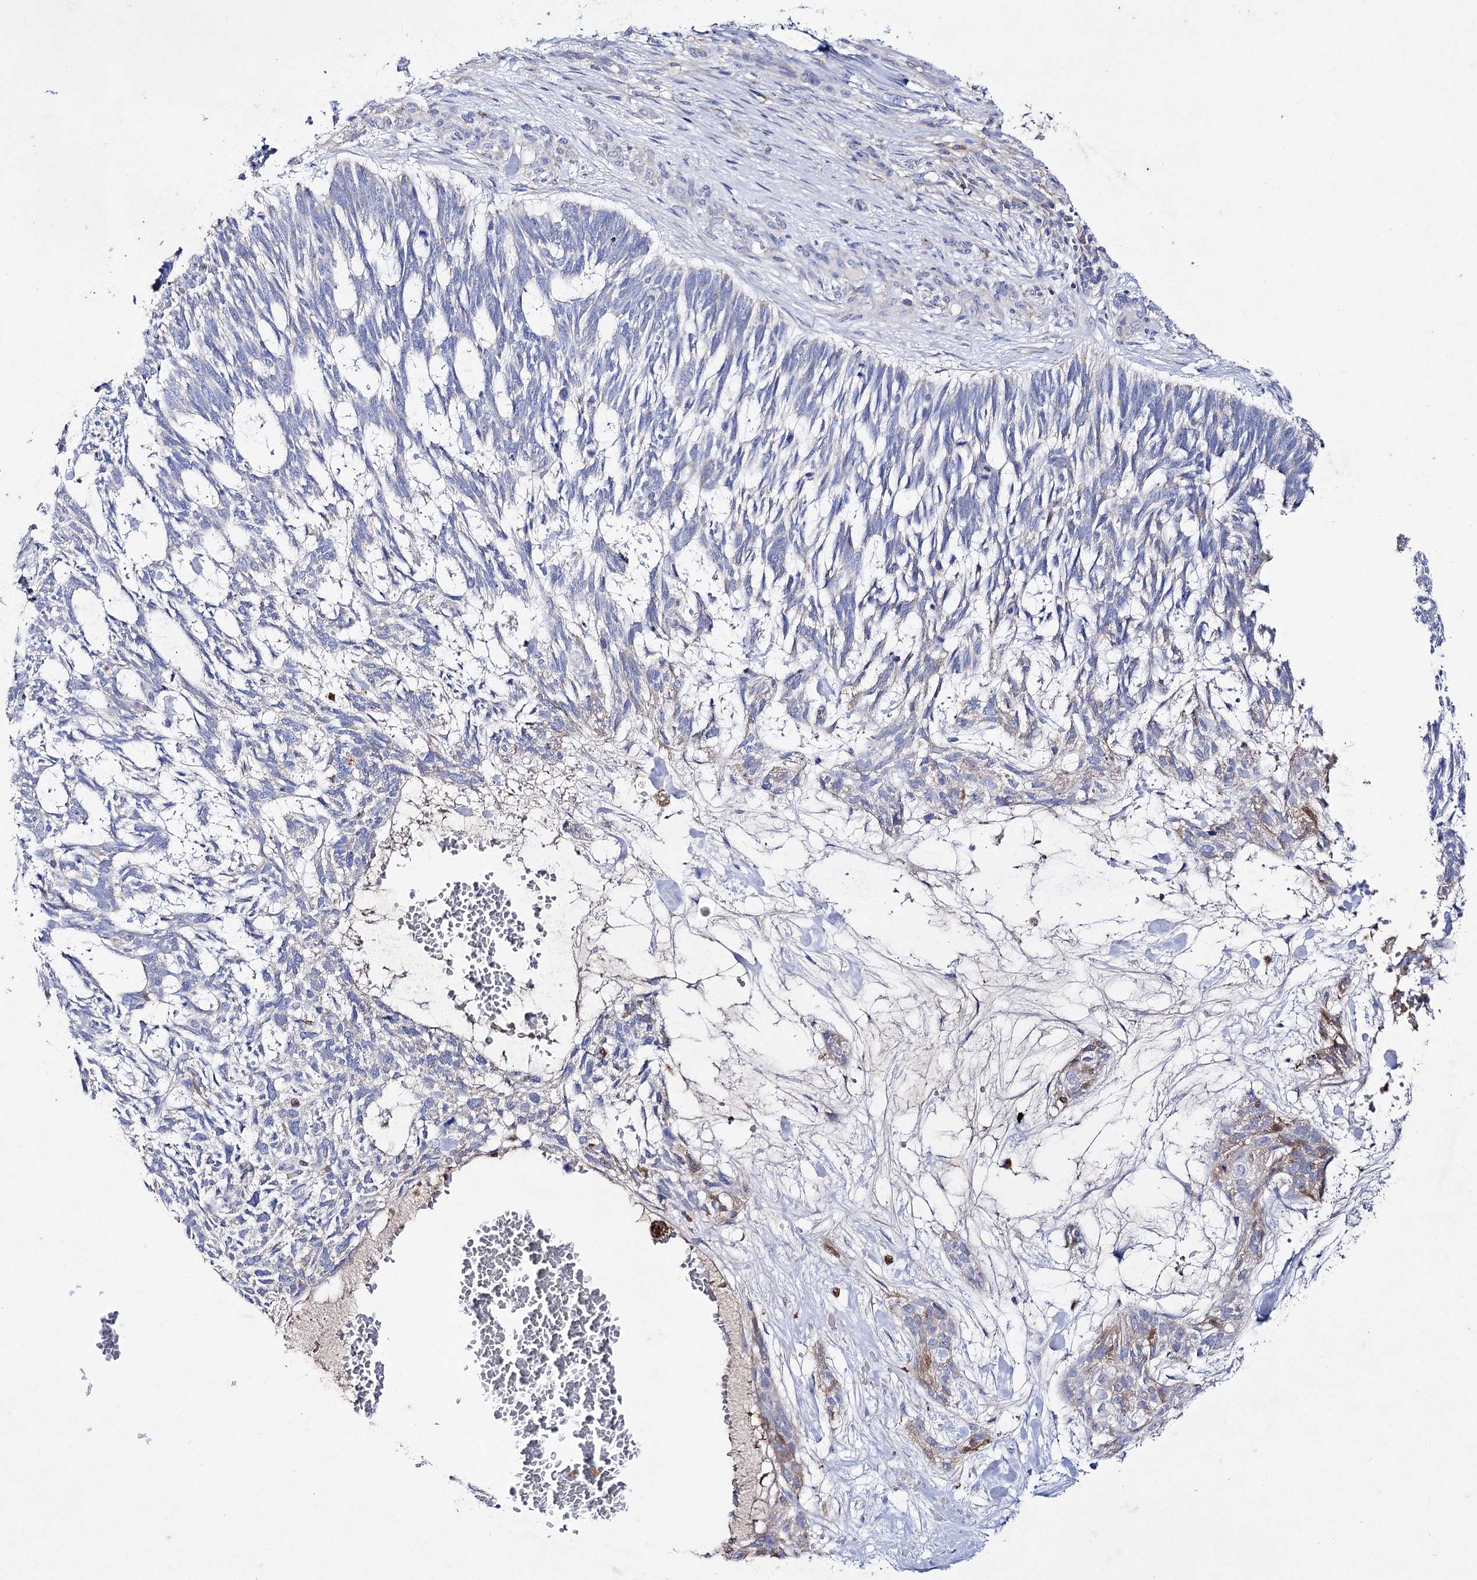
{"staining": {"intensity": "negative", "quantity": "none", "location": "none"}, "tissue": "skin cancer", "cell_type": "Tumor cells", "image_type": "cancer", "snomed": [{"axis": "morphology", "description": "Basal cell carcinoma"}, {"axis": "topography", "description": "Skin"}], "caption": "This histopathology image is of skin cancer stained with immunohistochemistry (IHC) to label a protein in brown with the nuclei are counter-stained blue. There is no expression in tumor cells.", "gene": "NAGLU", "patient": {"sex": "male", "age": 88}}